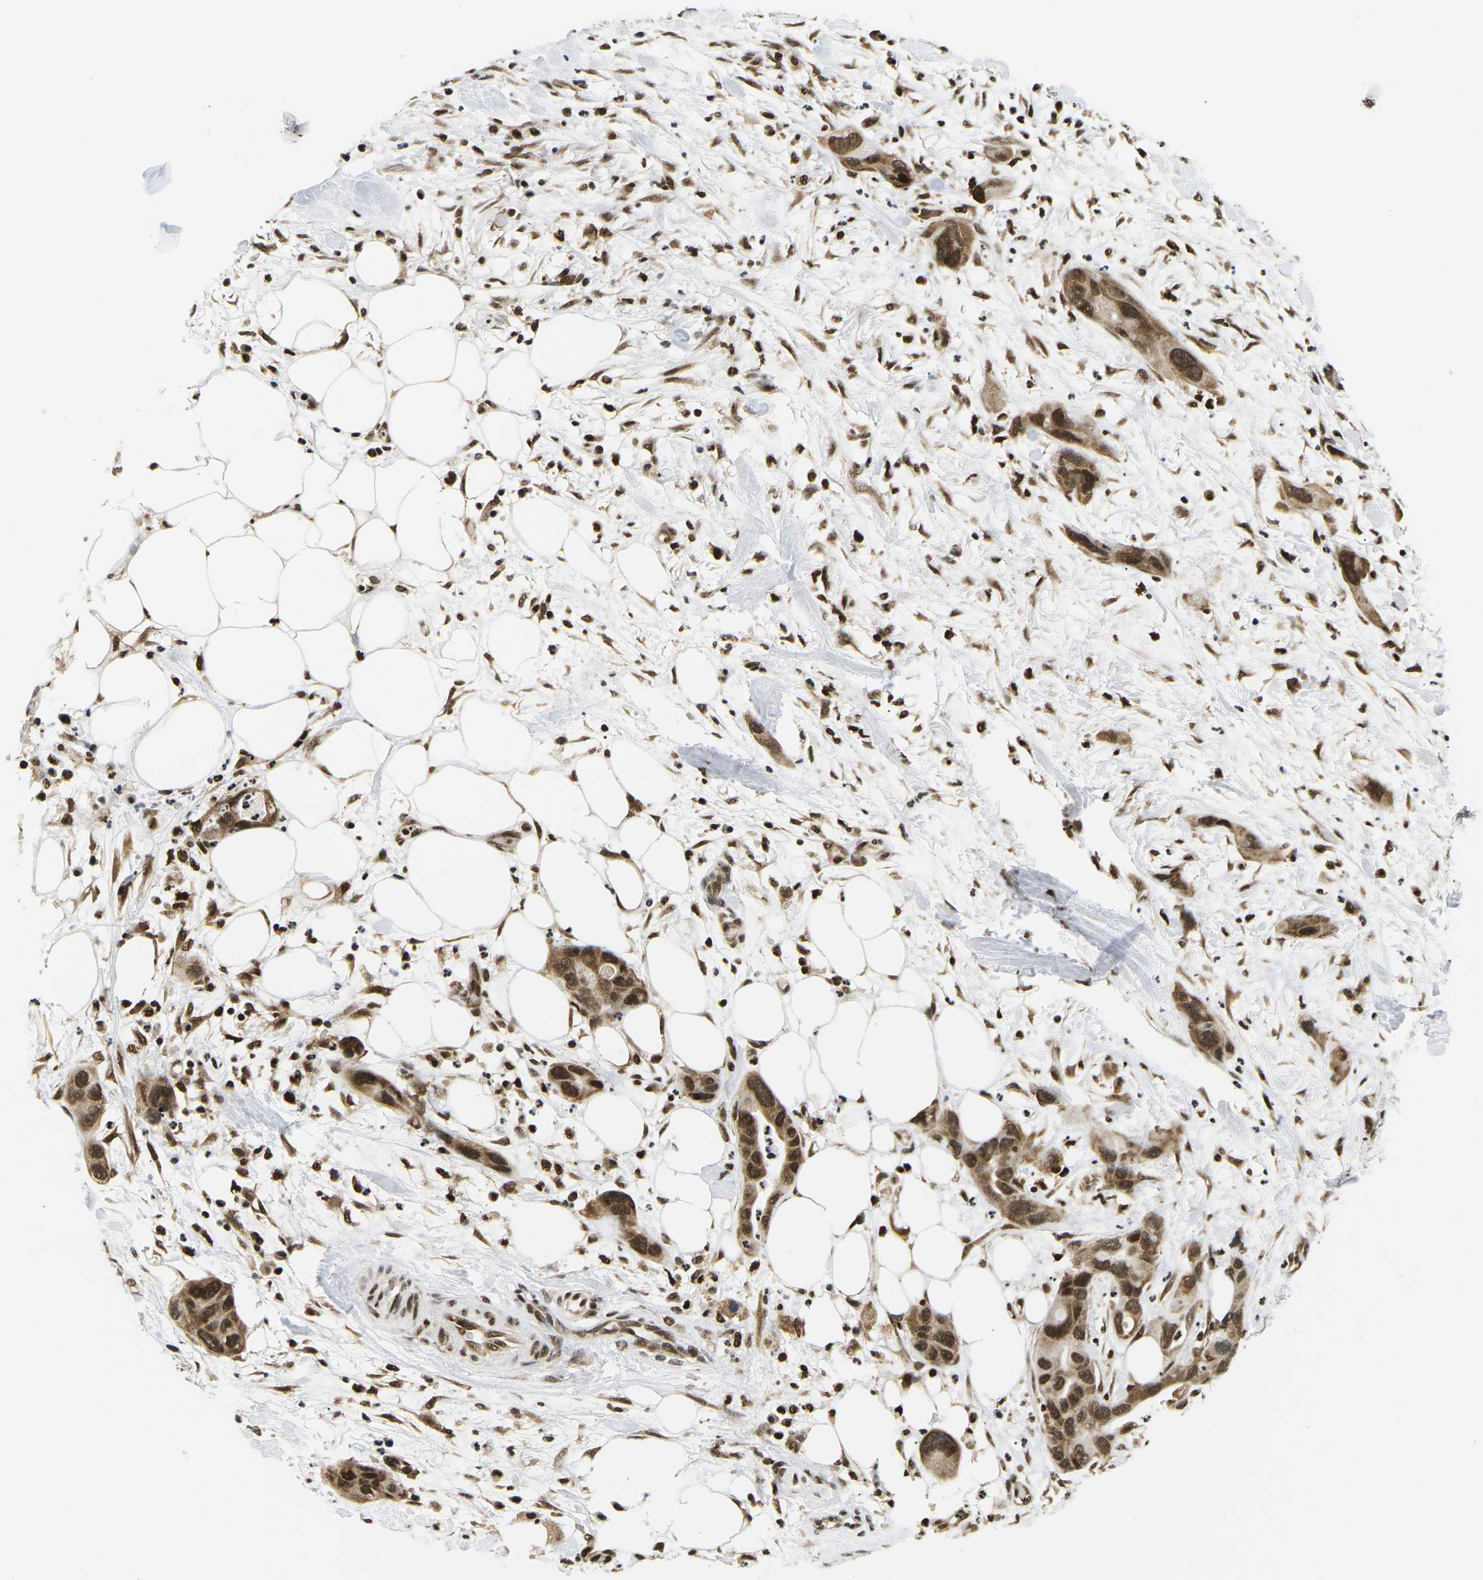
{"staining": {"intensity": "moderate", "quantity": ">75%", "location": "cytoplasmic/membranous,nuclear"}, "tissue": "pancreatic cancer", "cell_type": "Tumor cells", "image_type": "cancer", "snomed": [{"axis": "morphology", "description": "Adenocarcinoma, NOS"}, {"axis": "topography", "description": "Pancreas"}], "caption": "Pancreatic cancer (adenocarcinoma) stained with immunohistochemistry (IHC) demonstrates moderate cytoplasmic/membranous and nuclear staining in approximately >75% of tumor cells. (DAB IHC, brown staining for protein, blue staining for nuclei).", "gene": "CELF1", "patient": {"sex": "female", "age": 71}}